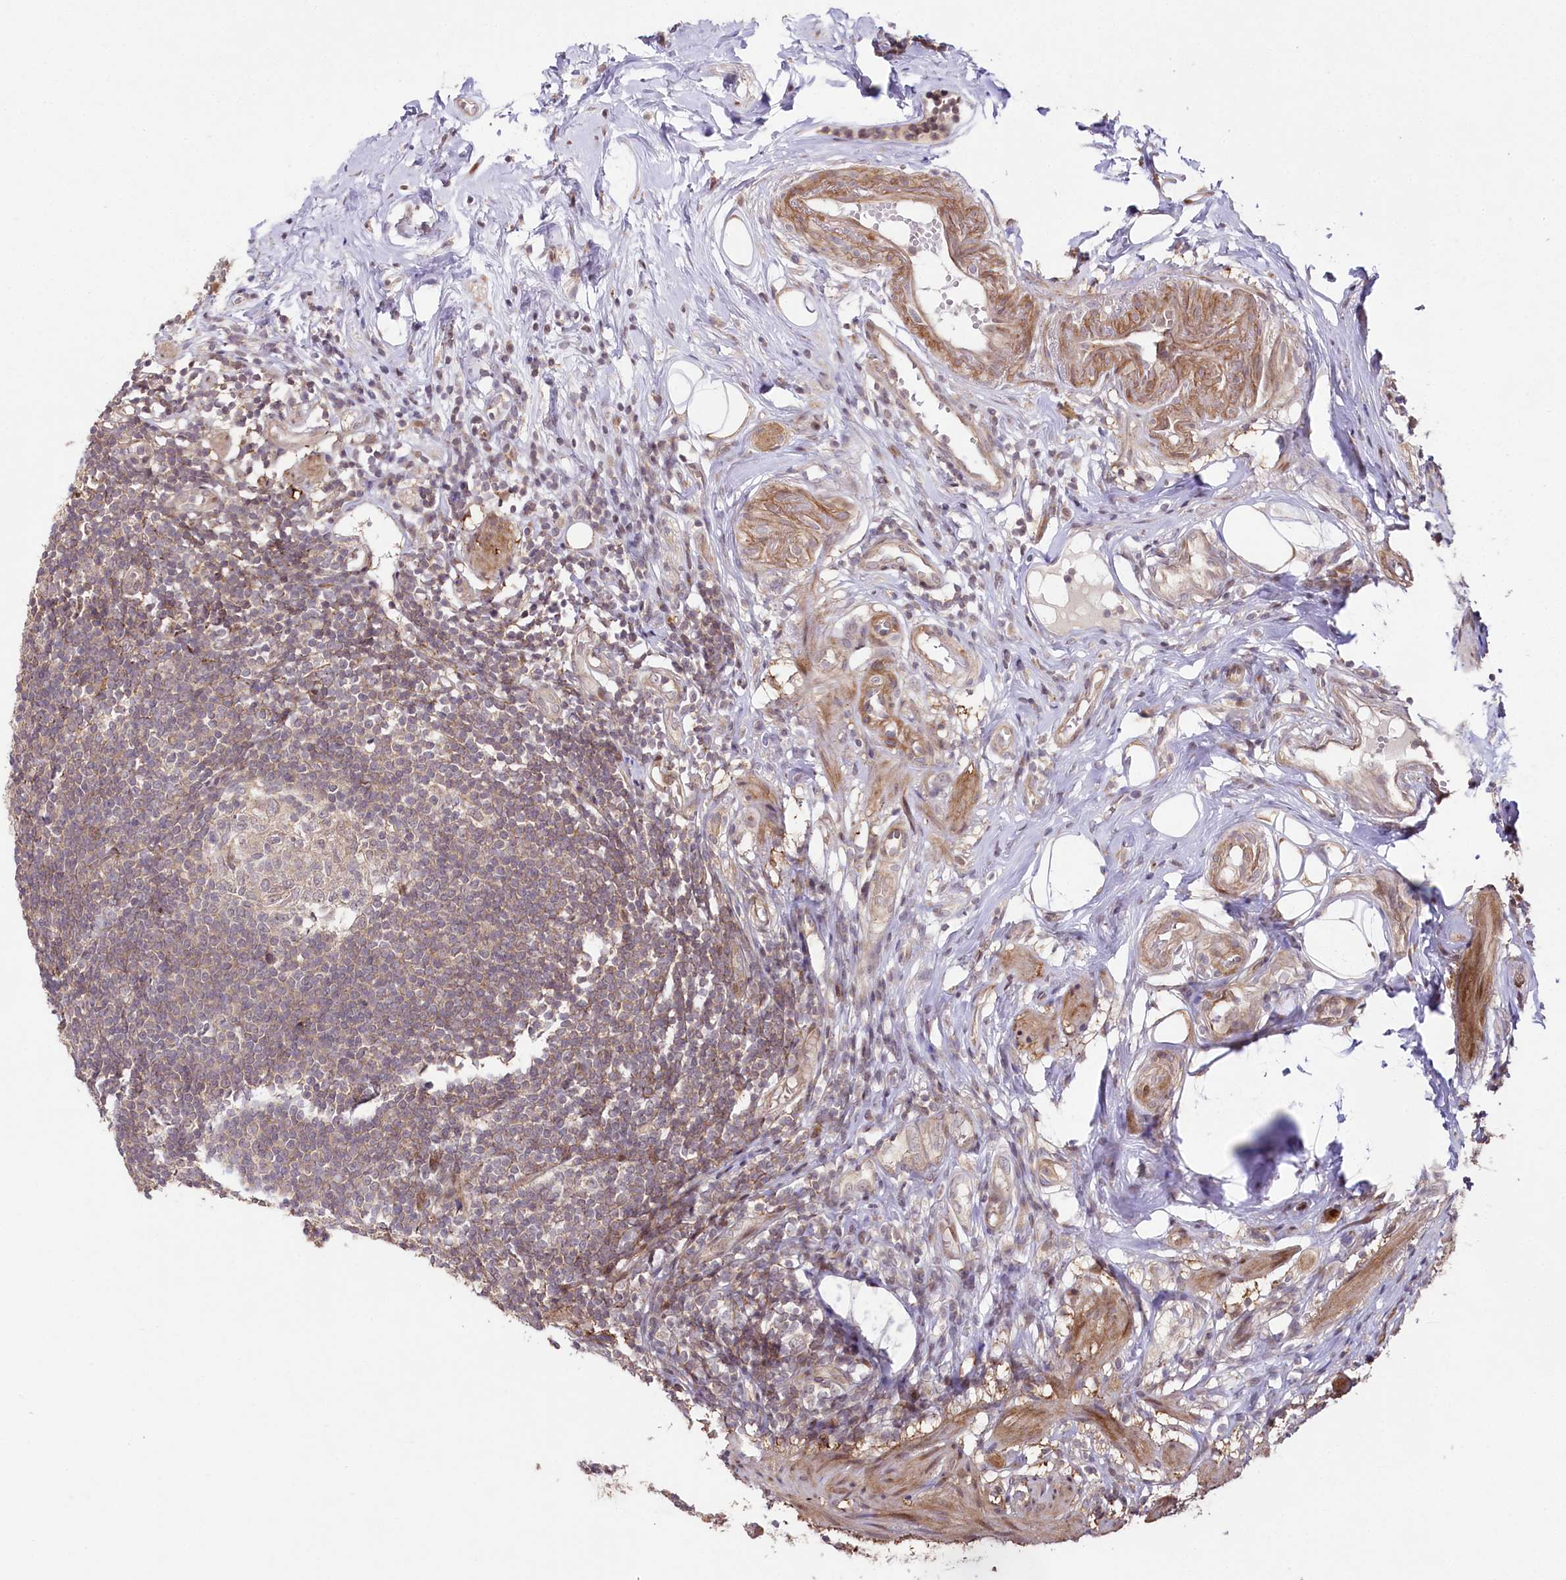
{"staining": {"intensity": "strong", "quantity": "25%-75%", "location": "cytoplasmic/membranous"}, "tissue": "appendix", "cell_type": "Glandular cells", "image_type": "normal", "snomed": [{"axis": "morphology", "description": "Normal tissue, NOS"}, {"axis": "topography", "description": "Appendix"}], "caption": "This is a histology image of IHC staining of benign appendix, which shows strong expression in the cytoplasmic/membranous of glandular cells.", "gene": "PHLDB1", "patient": {"sex": "female", "age": 62}}